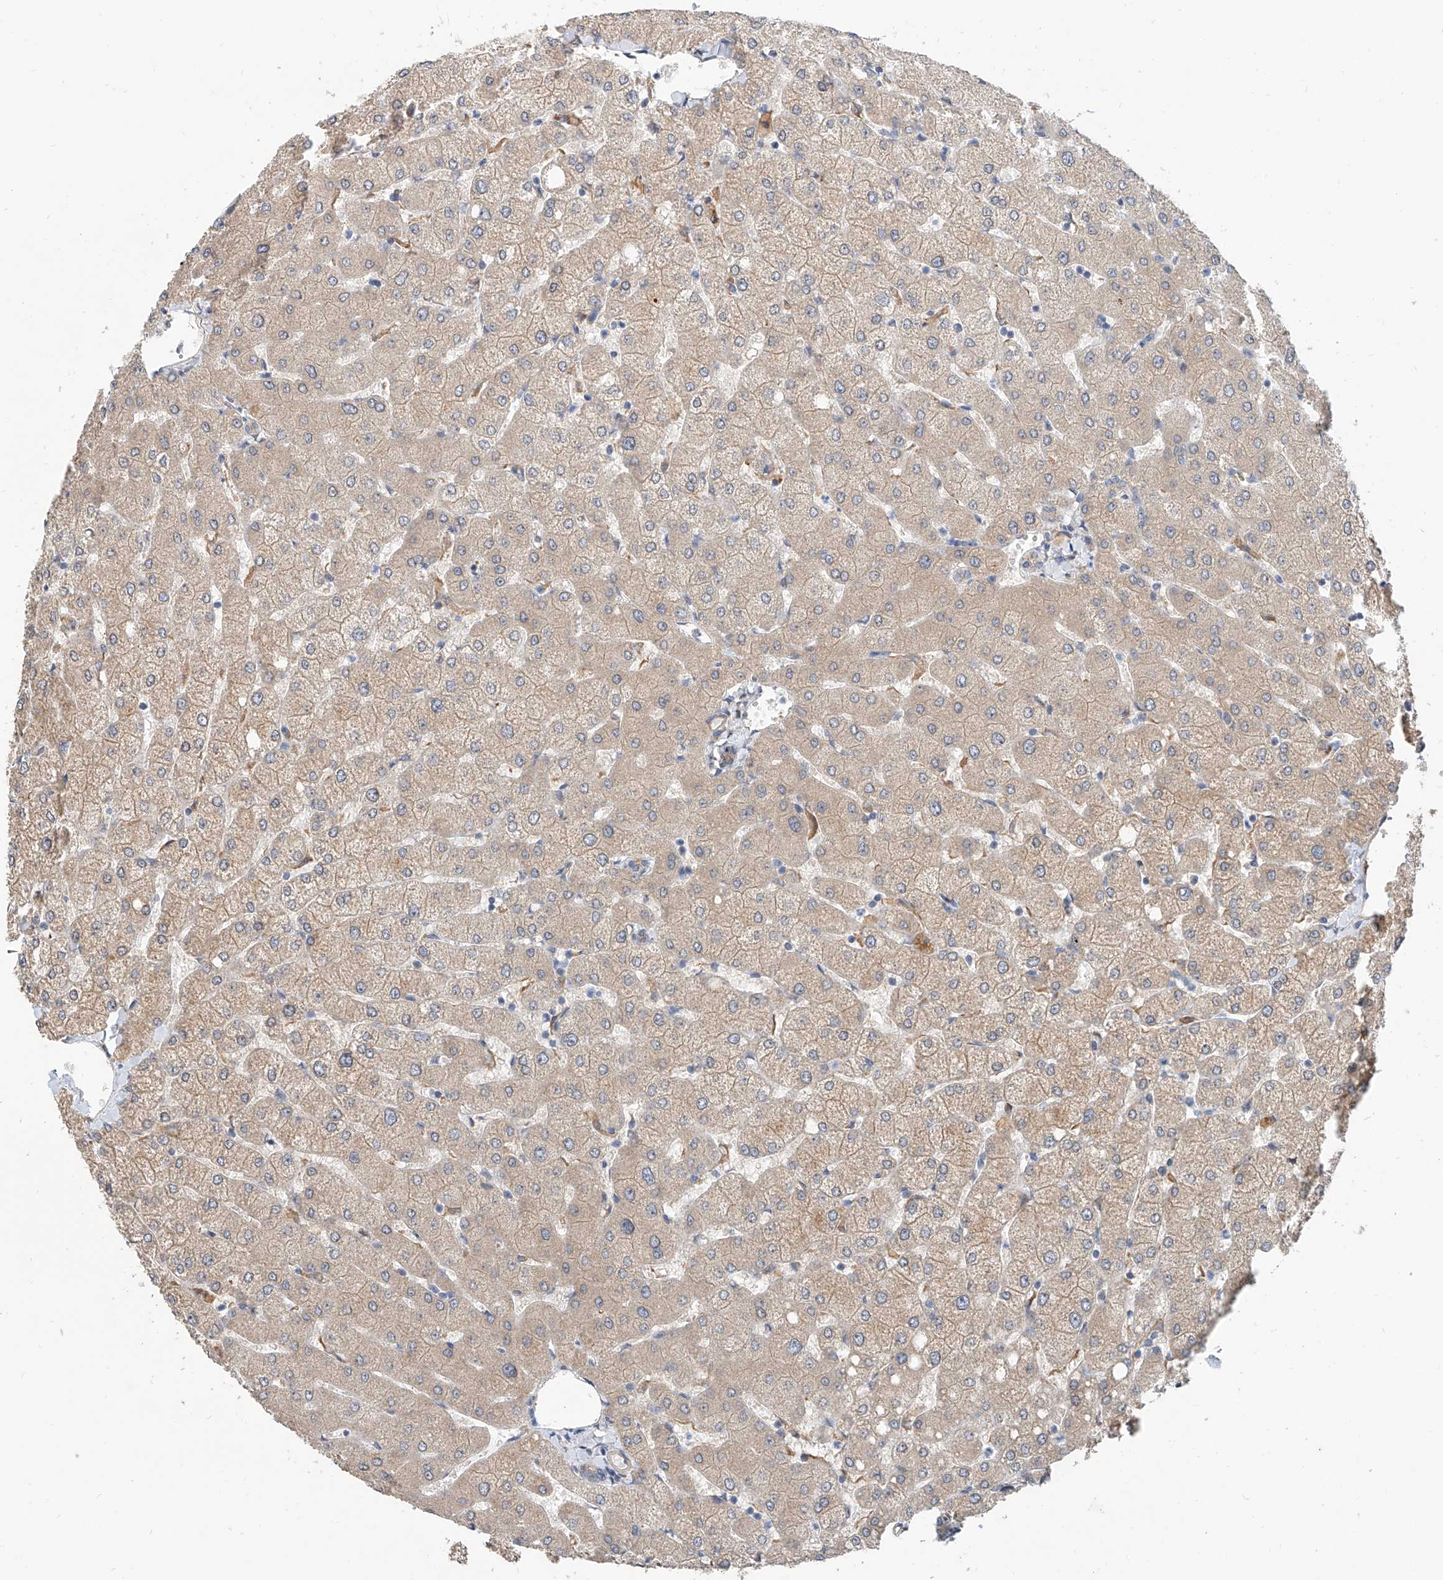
{"staining": {"intensity": "weak", "quantity": "25%-75%", "location": "cytoplasmic/membranous"}, "tissue": "liver", "cell_type": "Cholangiocytes", "image_type": "normal", "snomed": [{"axis": "morphology", "description": "Normal tissue, NOS"}, {"axis": "topography", "description": "Liver"}], "caption": "Protein staining by immunohistochemistry shows weak cytoplasmic/membranous expression in approximately 25%-75% of cholangiocytes in unremarkable liver.", "gene": "MAGEE2", "patient": {"sex": "female", "age": 54}}